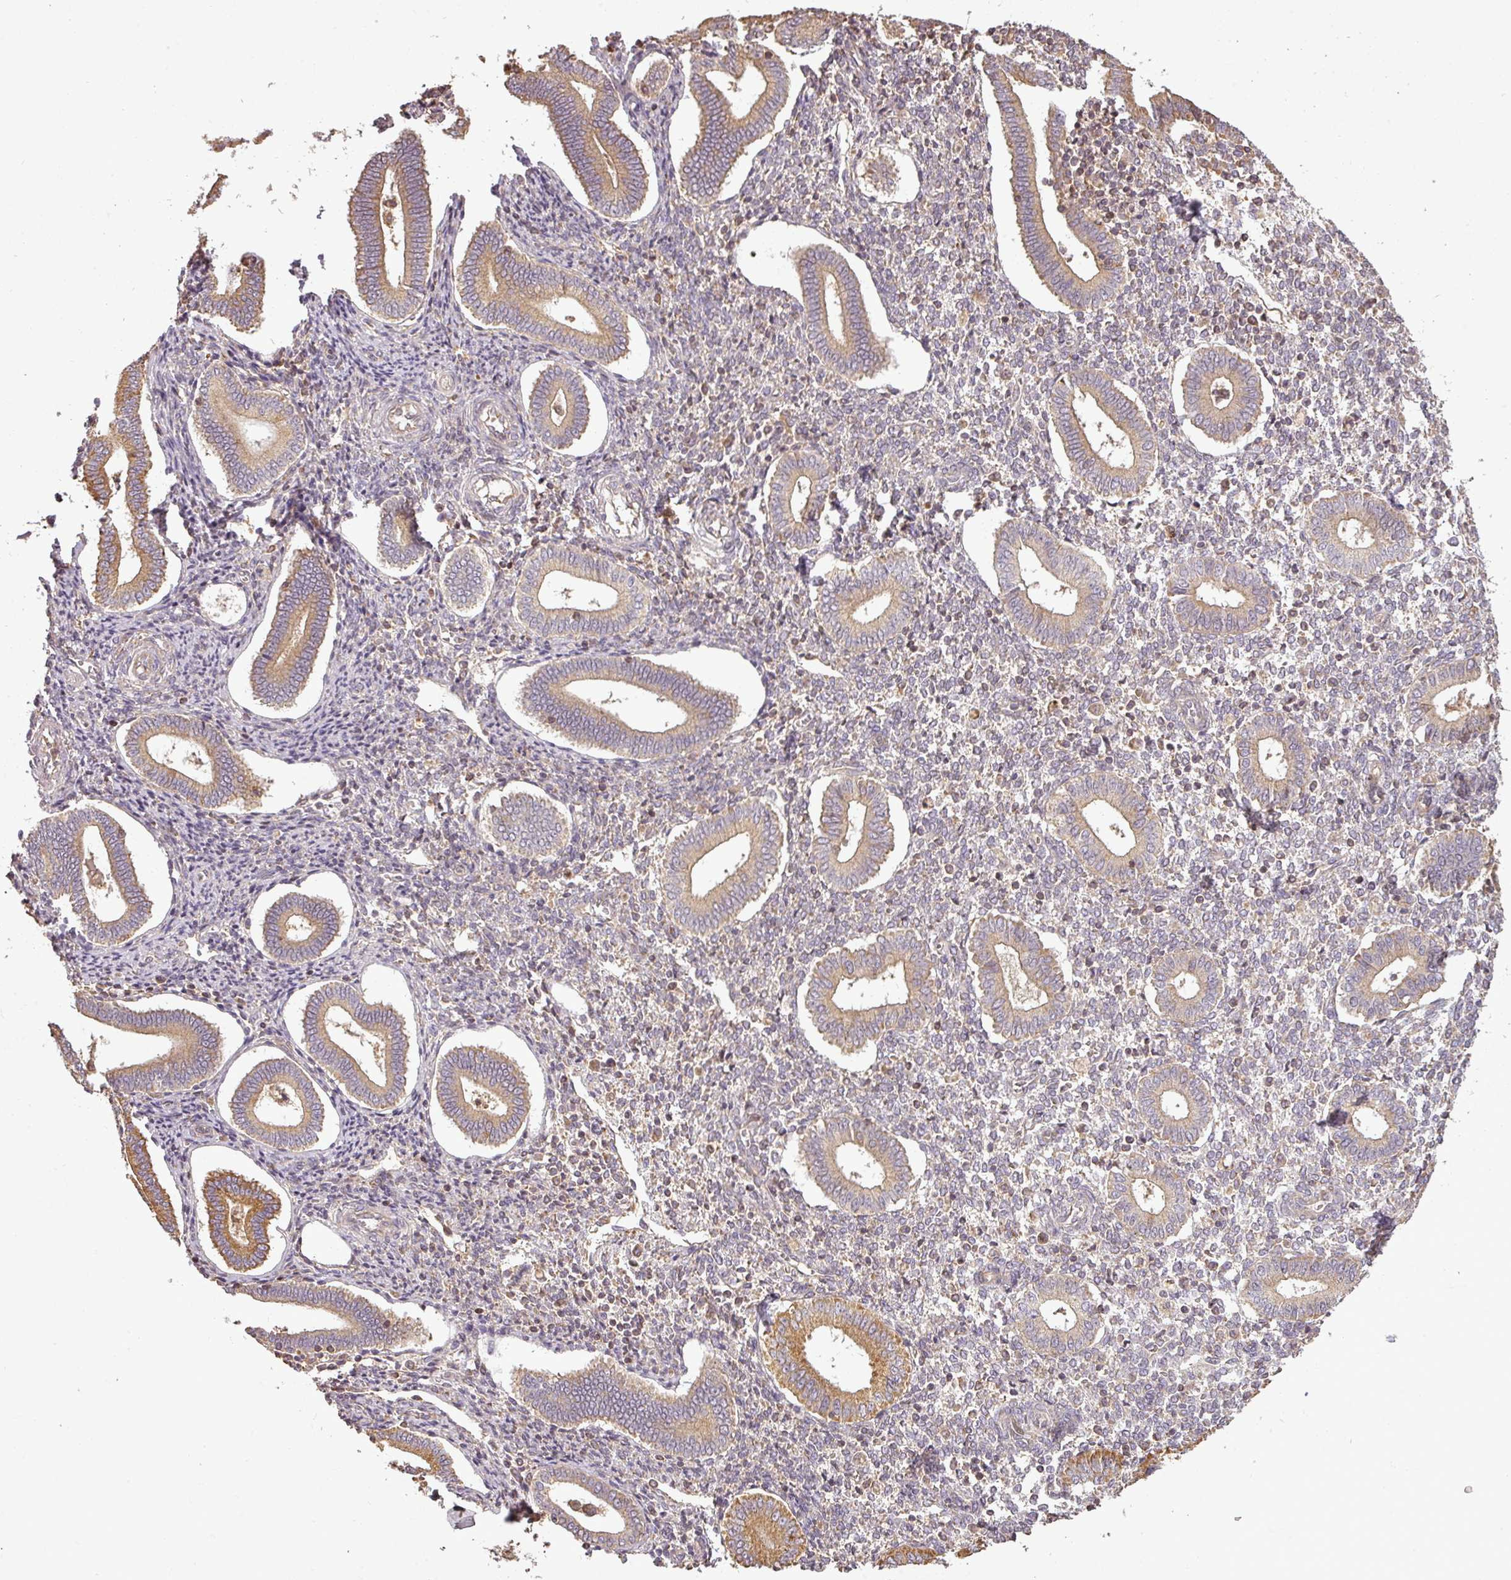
{"staining": {"intensity": "moderate", "quantity": "<25%", "location": "cytoplasmic/membranous"}, "tissue": "endometrium", "cell_type": "Cells in endometrial stroma", "image_type": "normal", "snomed": [{"axis": "morphology", "description": "Normal tissue, NOS"}, {"axis": "topography", "description": "Endometrium"}], "caption": "Immunohistochemical staining of normal endometrium displays moderate cytoplasmic/membranous protein positivity in approximately <25% of cells in endometrial stroma. The protein is shown in brown color, while the nuclei are stained blue.", "gene": "FAIM", "patient": {"sex": "female", "age": 44}}